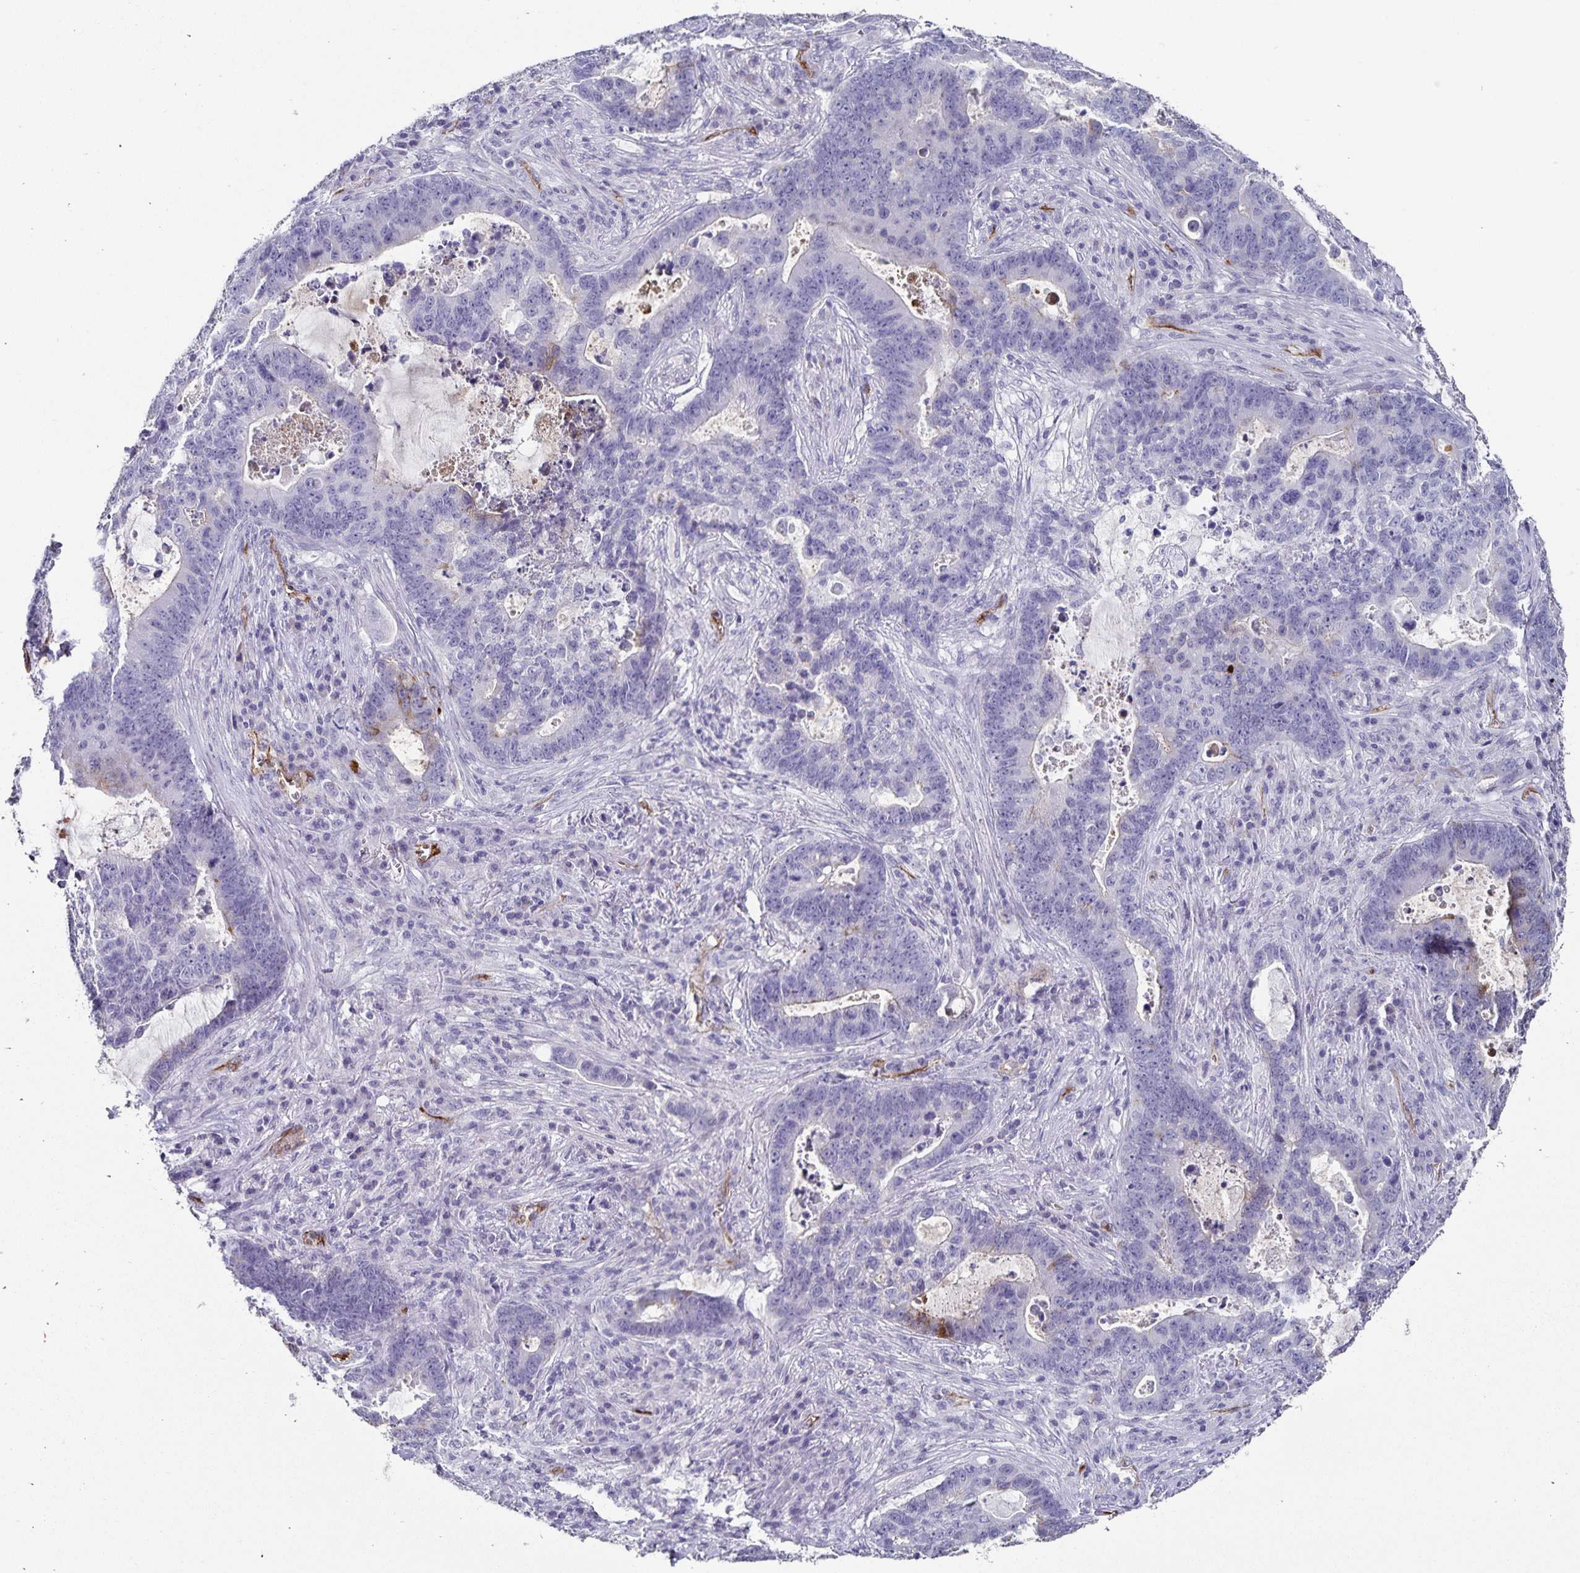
{"staining": {"intensity": "negative", "quantity": "none", "location": "none"}, "tissue": "lung cancer", "cell_type": "Tumor cells", "image_type": "cancer", "snomed": [{"axis": "morphology", "description": "Aneuploidy"}, {"axis": "morphology", "description": "Adenocarcinoma, NOS"}, {"axis": "morphology", "description": "Adenocarcinoma primary or metastatic"}, {"axis": "topography", "description": "Lung"}], "caption": "Lung adenocarcinoma stained for a protein using immunohistochemistry (IHC) demonstrates no staining tumor cells.", "gene": "PODXL", "patient": {"sex": "female", "age": 75}}